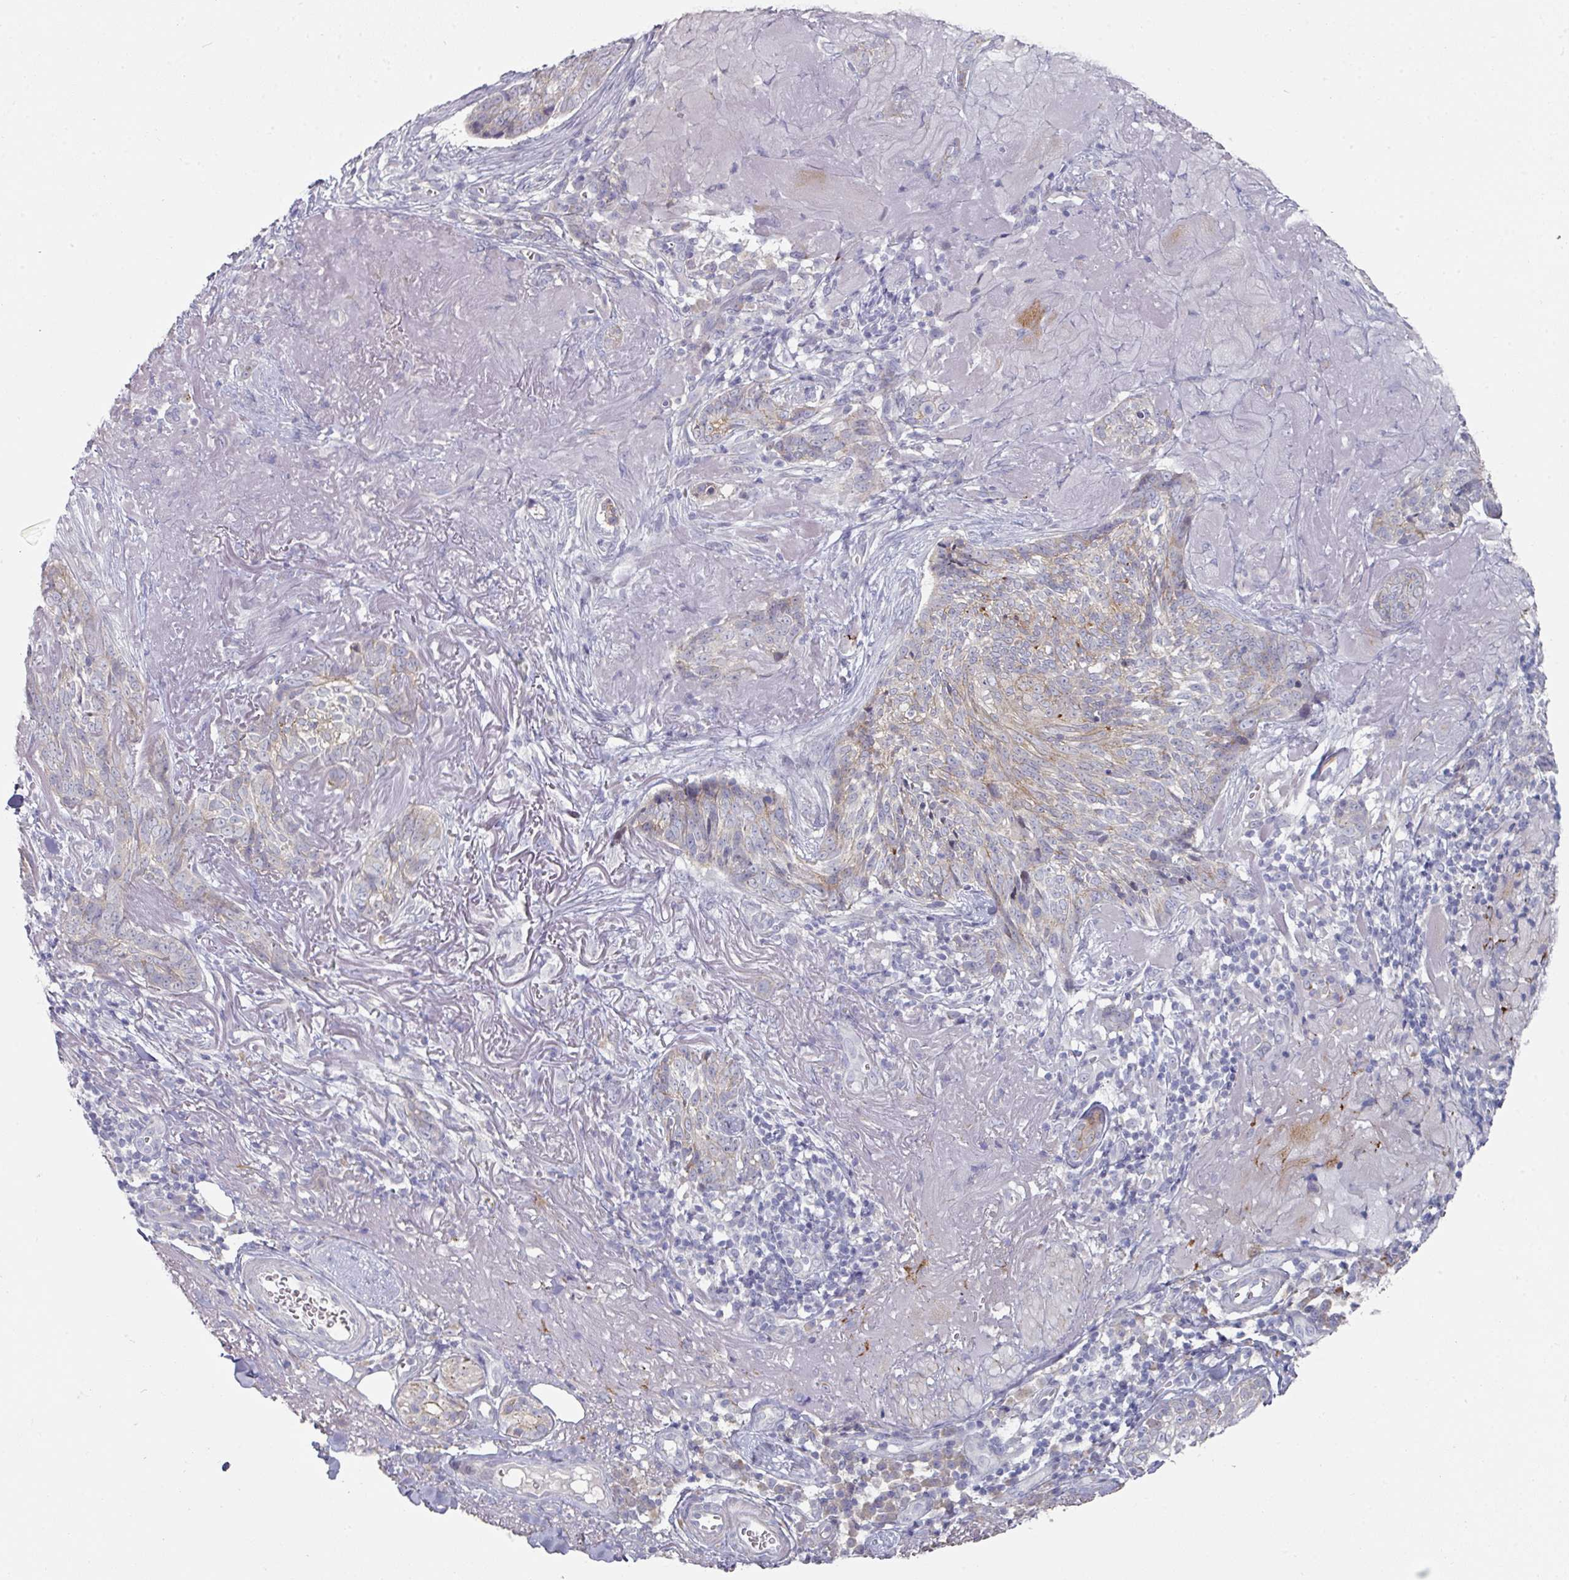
{"staining": {"intensity": "weak", "quantity": "25%-75%", "location": "cytoplasmic/membranous"}, "tissue": "skin cancer", "cell_type": "Tumor cells", "image_type": "cancer", "snomed": [{"axis": "morphology", "description": "Basal cell carcinoma"}, {"axis": "topography", "description": "Skin"}, {"axis": "topography", "description": "Skin of face"}], "caption": "Human basal cell carcinoma (skin) stained with a protein marker demonstrates weak staining in tumor cells.", "gene": "NT5C1A", "patient": {"sex": "female", "age": 95}}